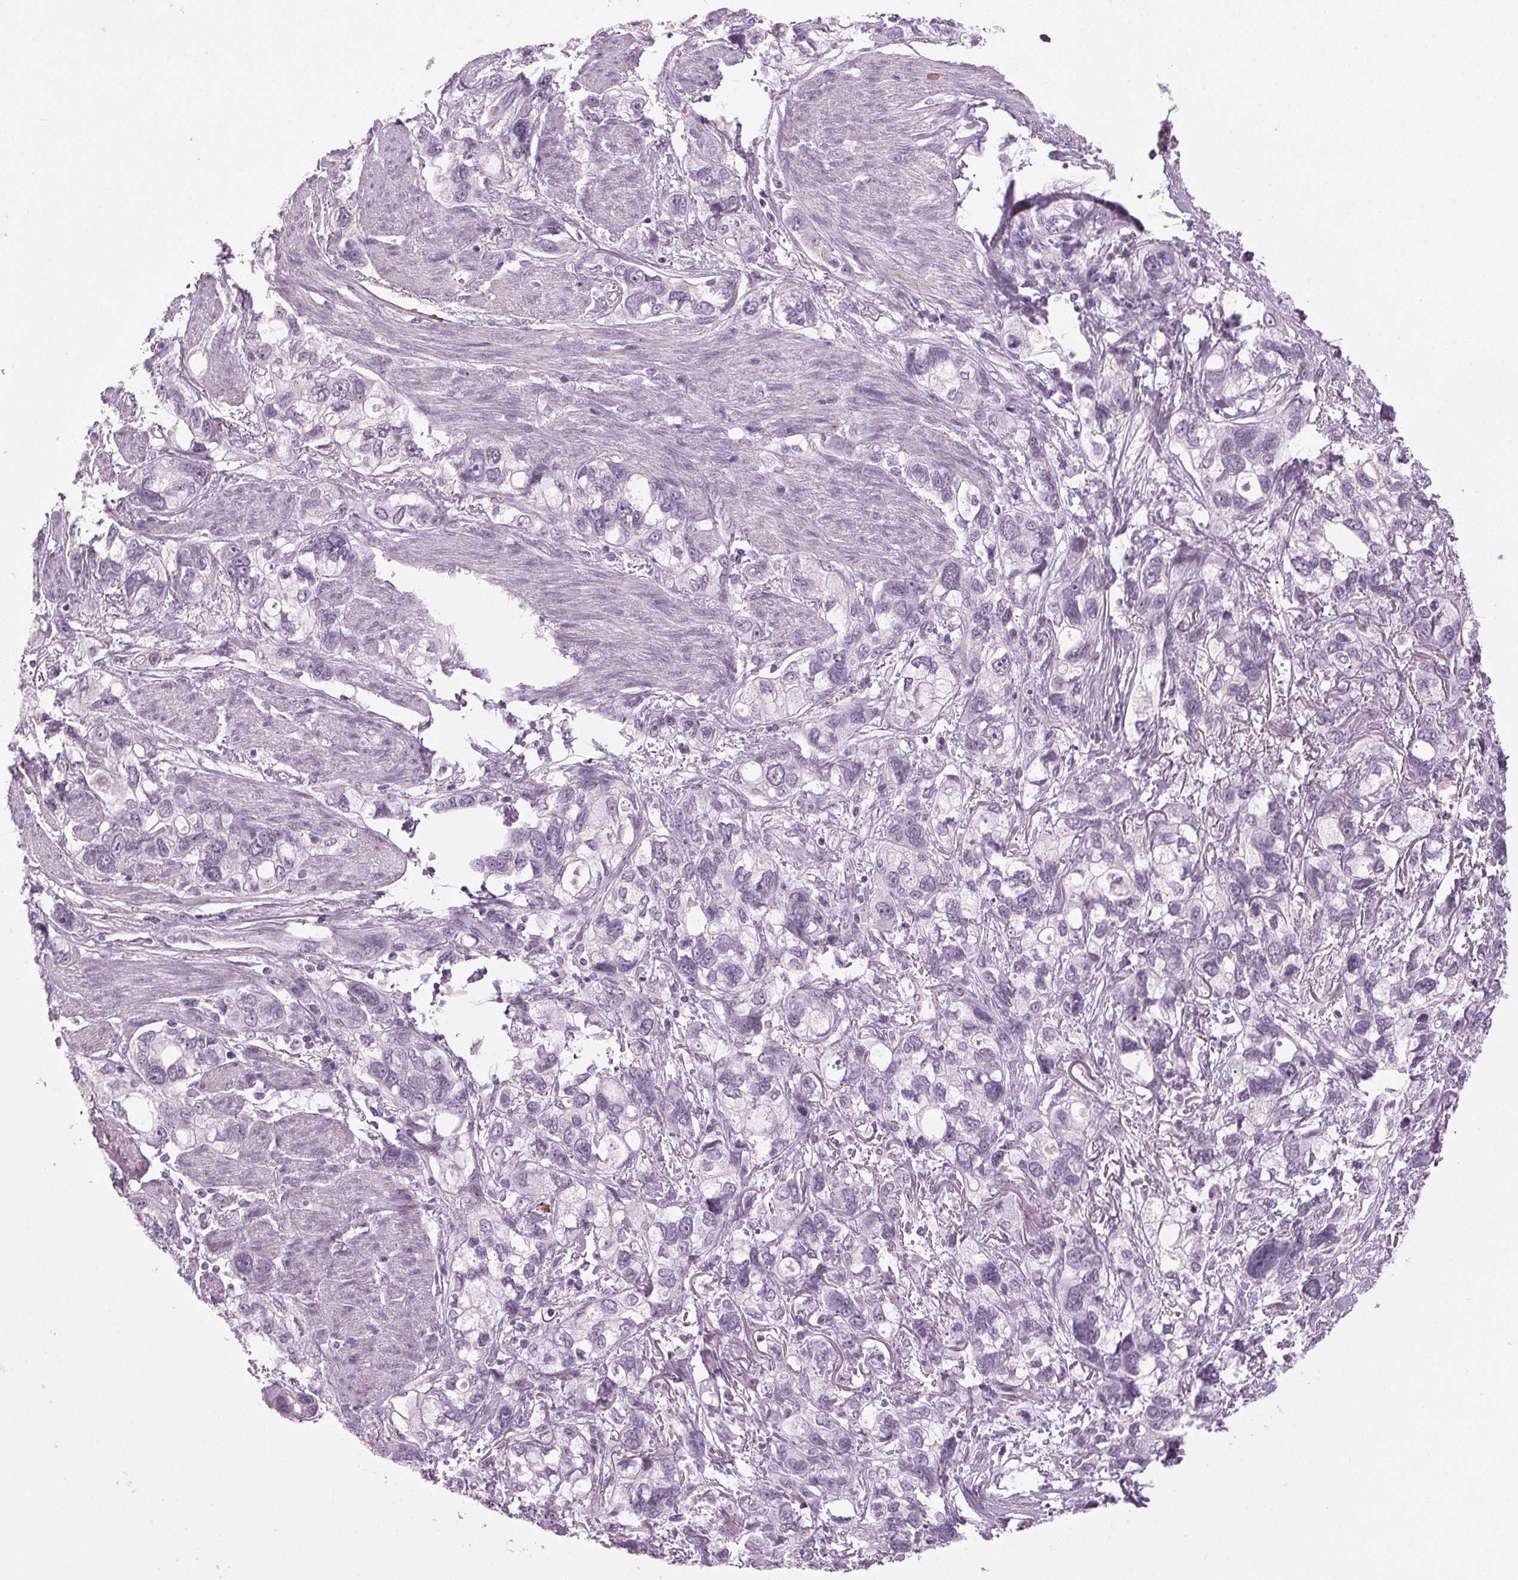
{"staining": {"intensity": "negative", "quantity": "none", "location": "none"}, "tissue": "stomach cancer", "cell_type": "Tumor cells", "image_type": "cancer", "snomed": [{"axis": "morphology", "description": "Adenocarcinoma, NOS"}, {"axis": "topography", "description": "Stomach, upper"}], "caption": "The immunohistochemistry photomicrograph has no significant positivity in tumor cells of stomach adenocarcinoma tissue.", "gene": "DNAH12", "patient": {"sex": "female", "age": 81}}